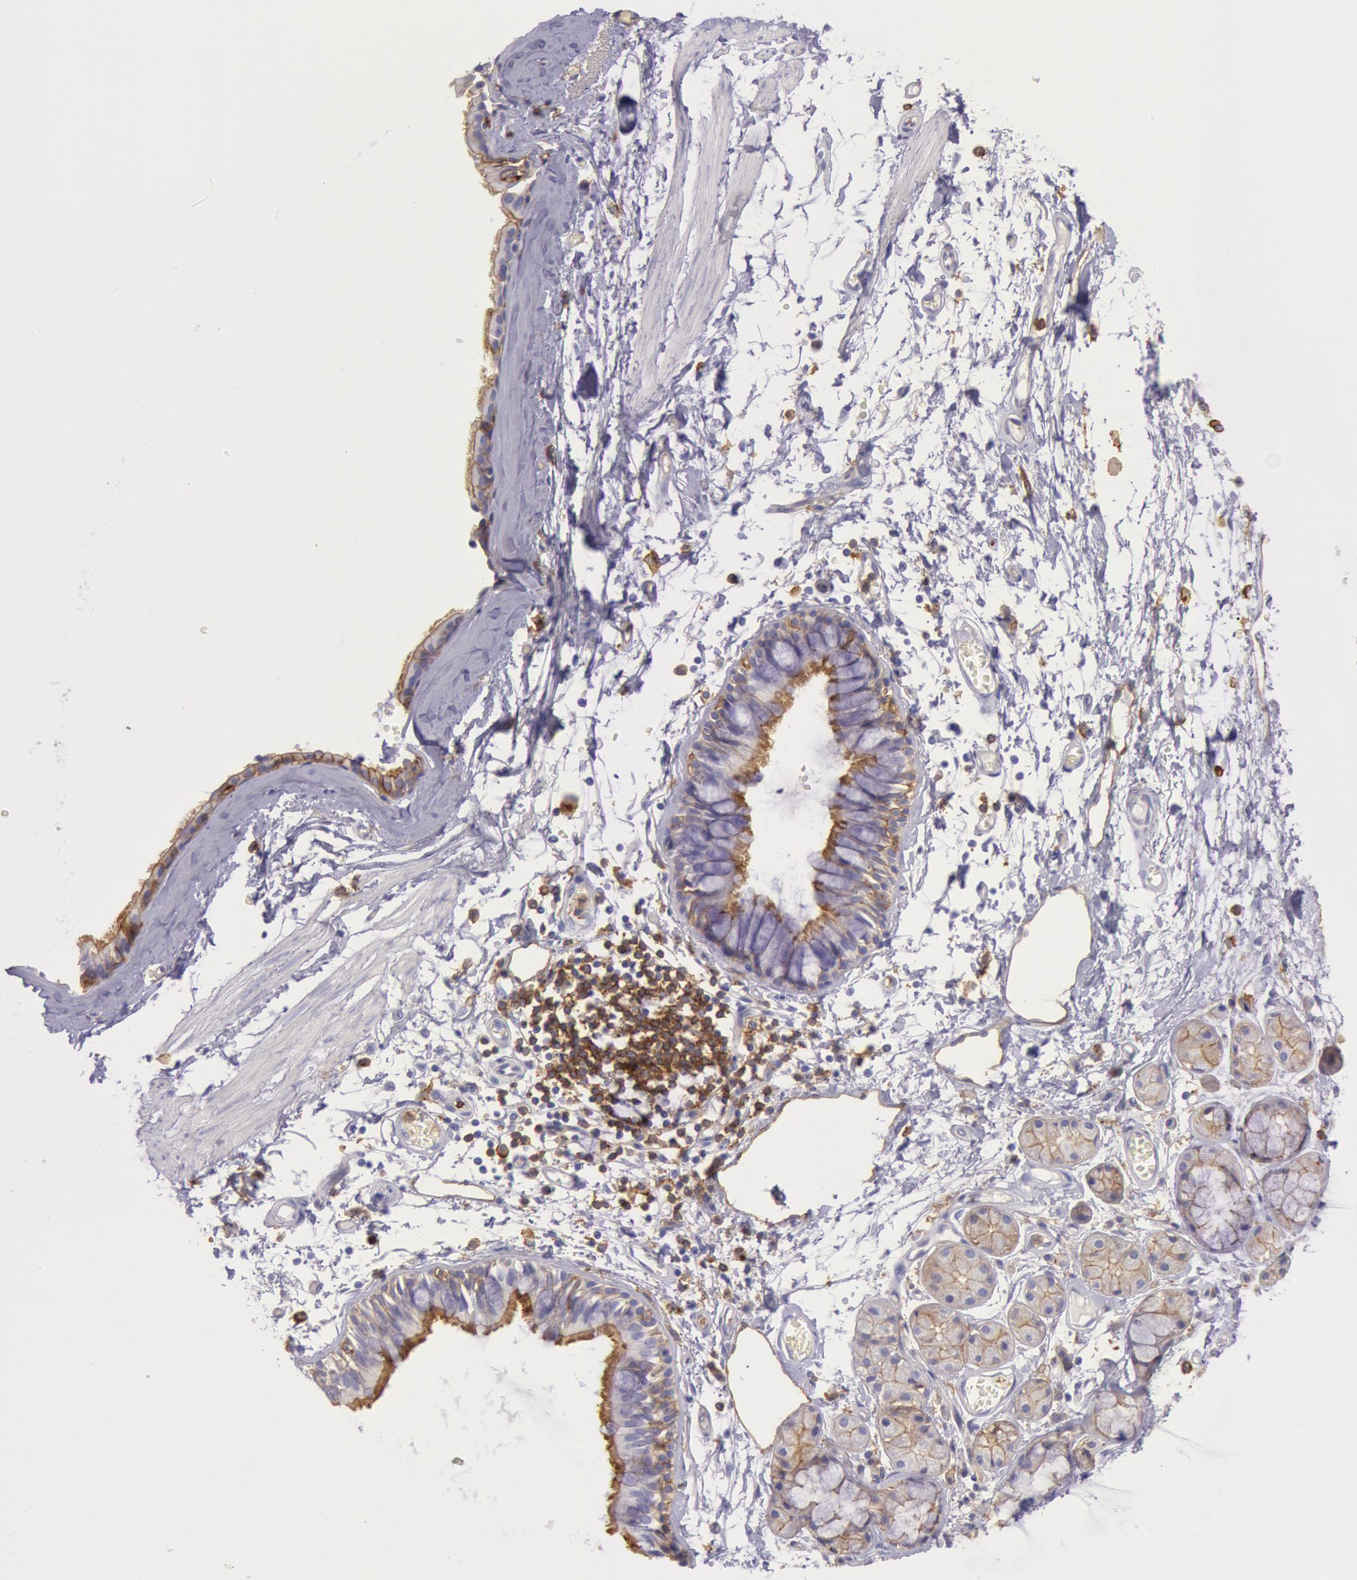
{"staining": {"intensity": "weak", "quantity": ">75%", "location": "cytoplasmic/membranous"}, "tissue": "bronchus", "cell_type": "Respiratory epithelial cells", "image_type": "normal", "snomed": [{"axis": "morphology", "description": "Normal tissue, NOS"}, {"axis": "topography", "description": "Bronchus"}, {"axis": "topography", "description": "Lung"}], "caption": "Respiratory epithelial cells exhibit low levels of weak cytoplasmic/membranous staining in approximately >75% of cells in normal bronchus.", "gene": "LYN", "patient": {"sex": "female", "age": 56}}